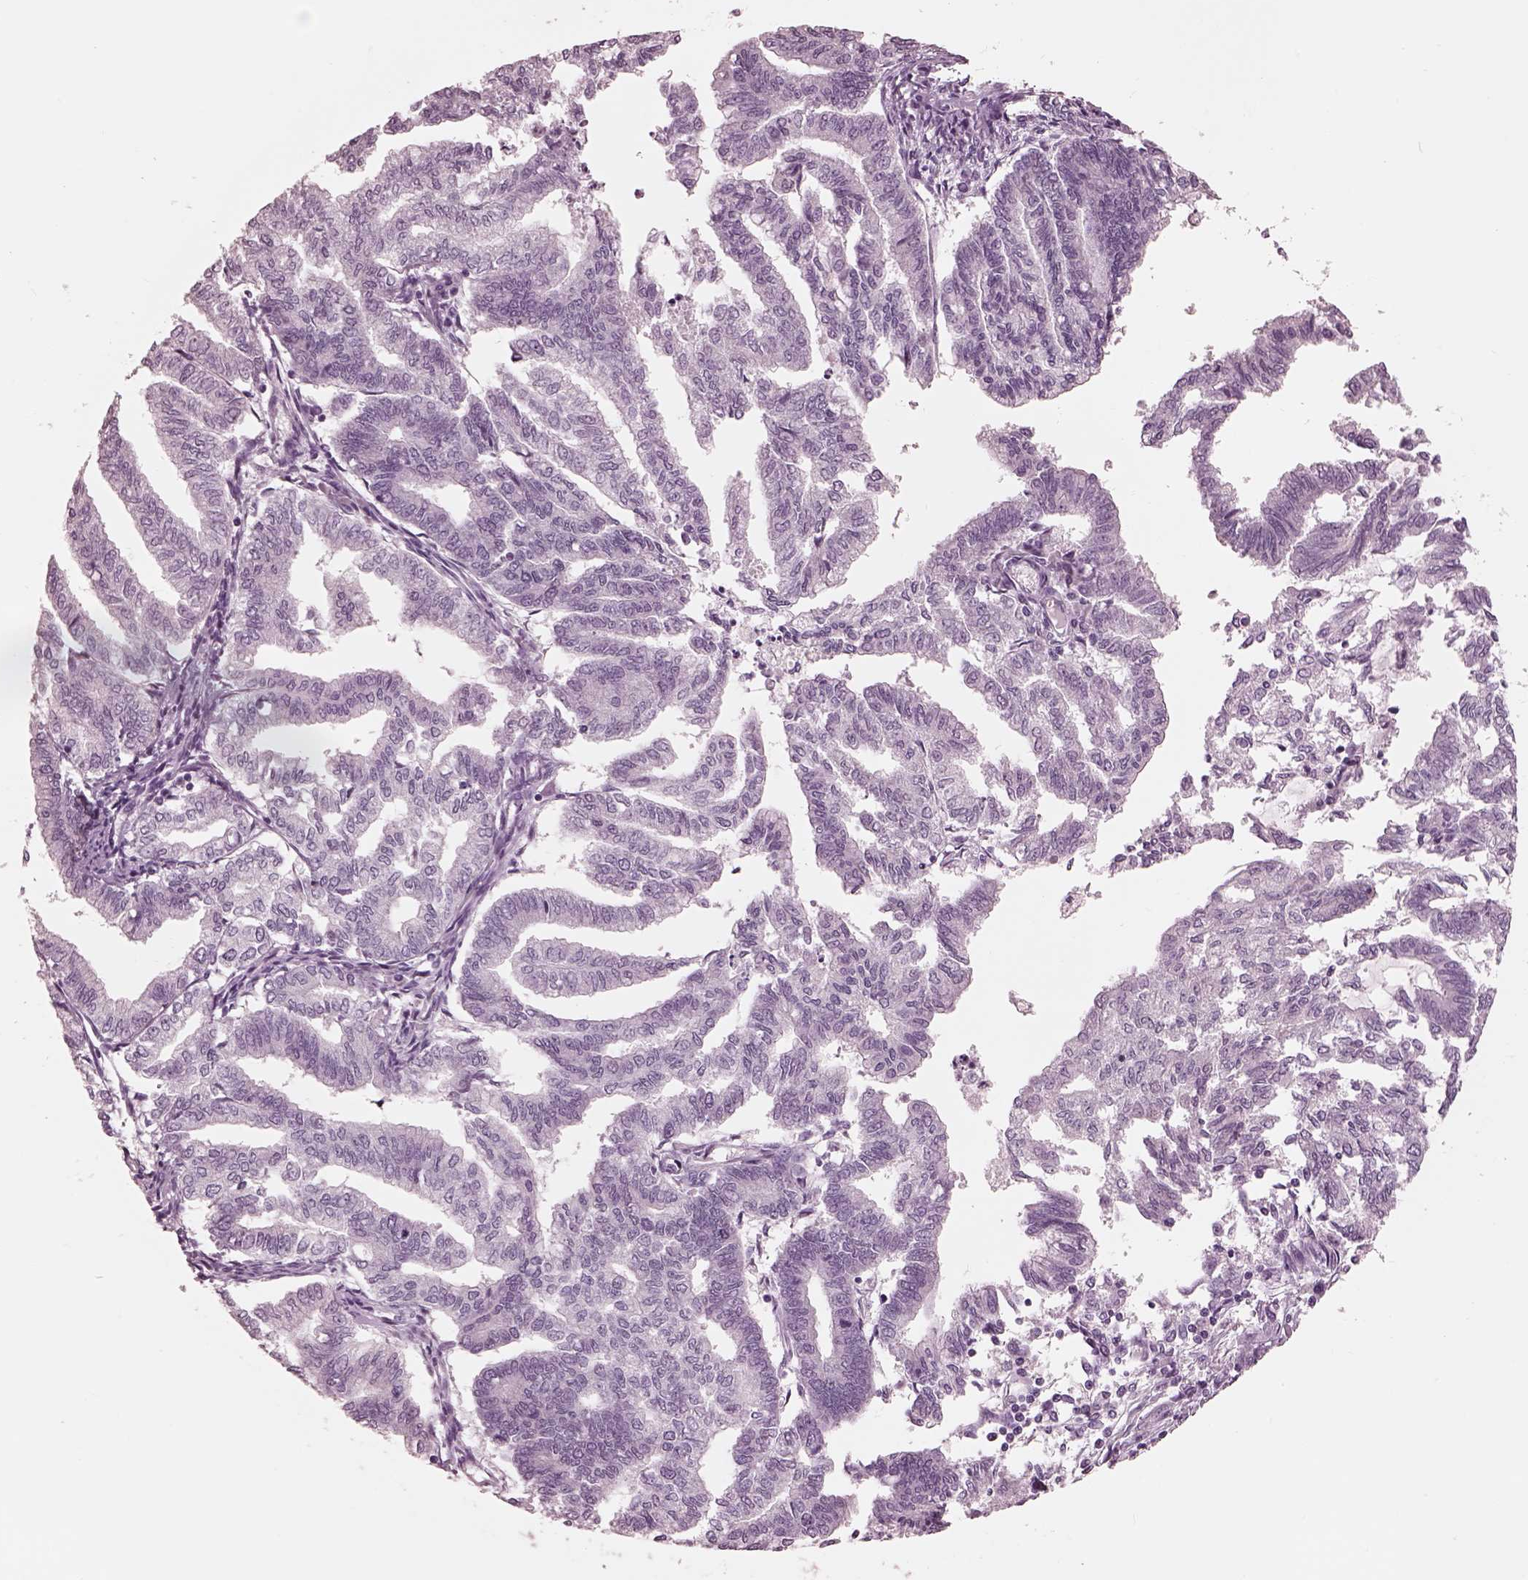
{"staining": {"intensity": "negative", "quantity": "none", "location": "none"}, "tissue": "endometrial cancer", "cell_type": "Tumor cells", "image_type": "cancer", "snomed": [{"axis": "morphology", "description": "Adenocarcinoma, NOS"}, {"axis": "topography", "description": "Endometrium"}], "caption": "This is an immunohistochemistry photomicrograph of adenocarcinoma (endometrial). There is no expression in tumor cells.", "gene": "GARIN4", "patient": {"sex": "female", "age": 79}}